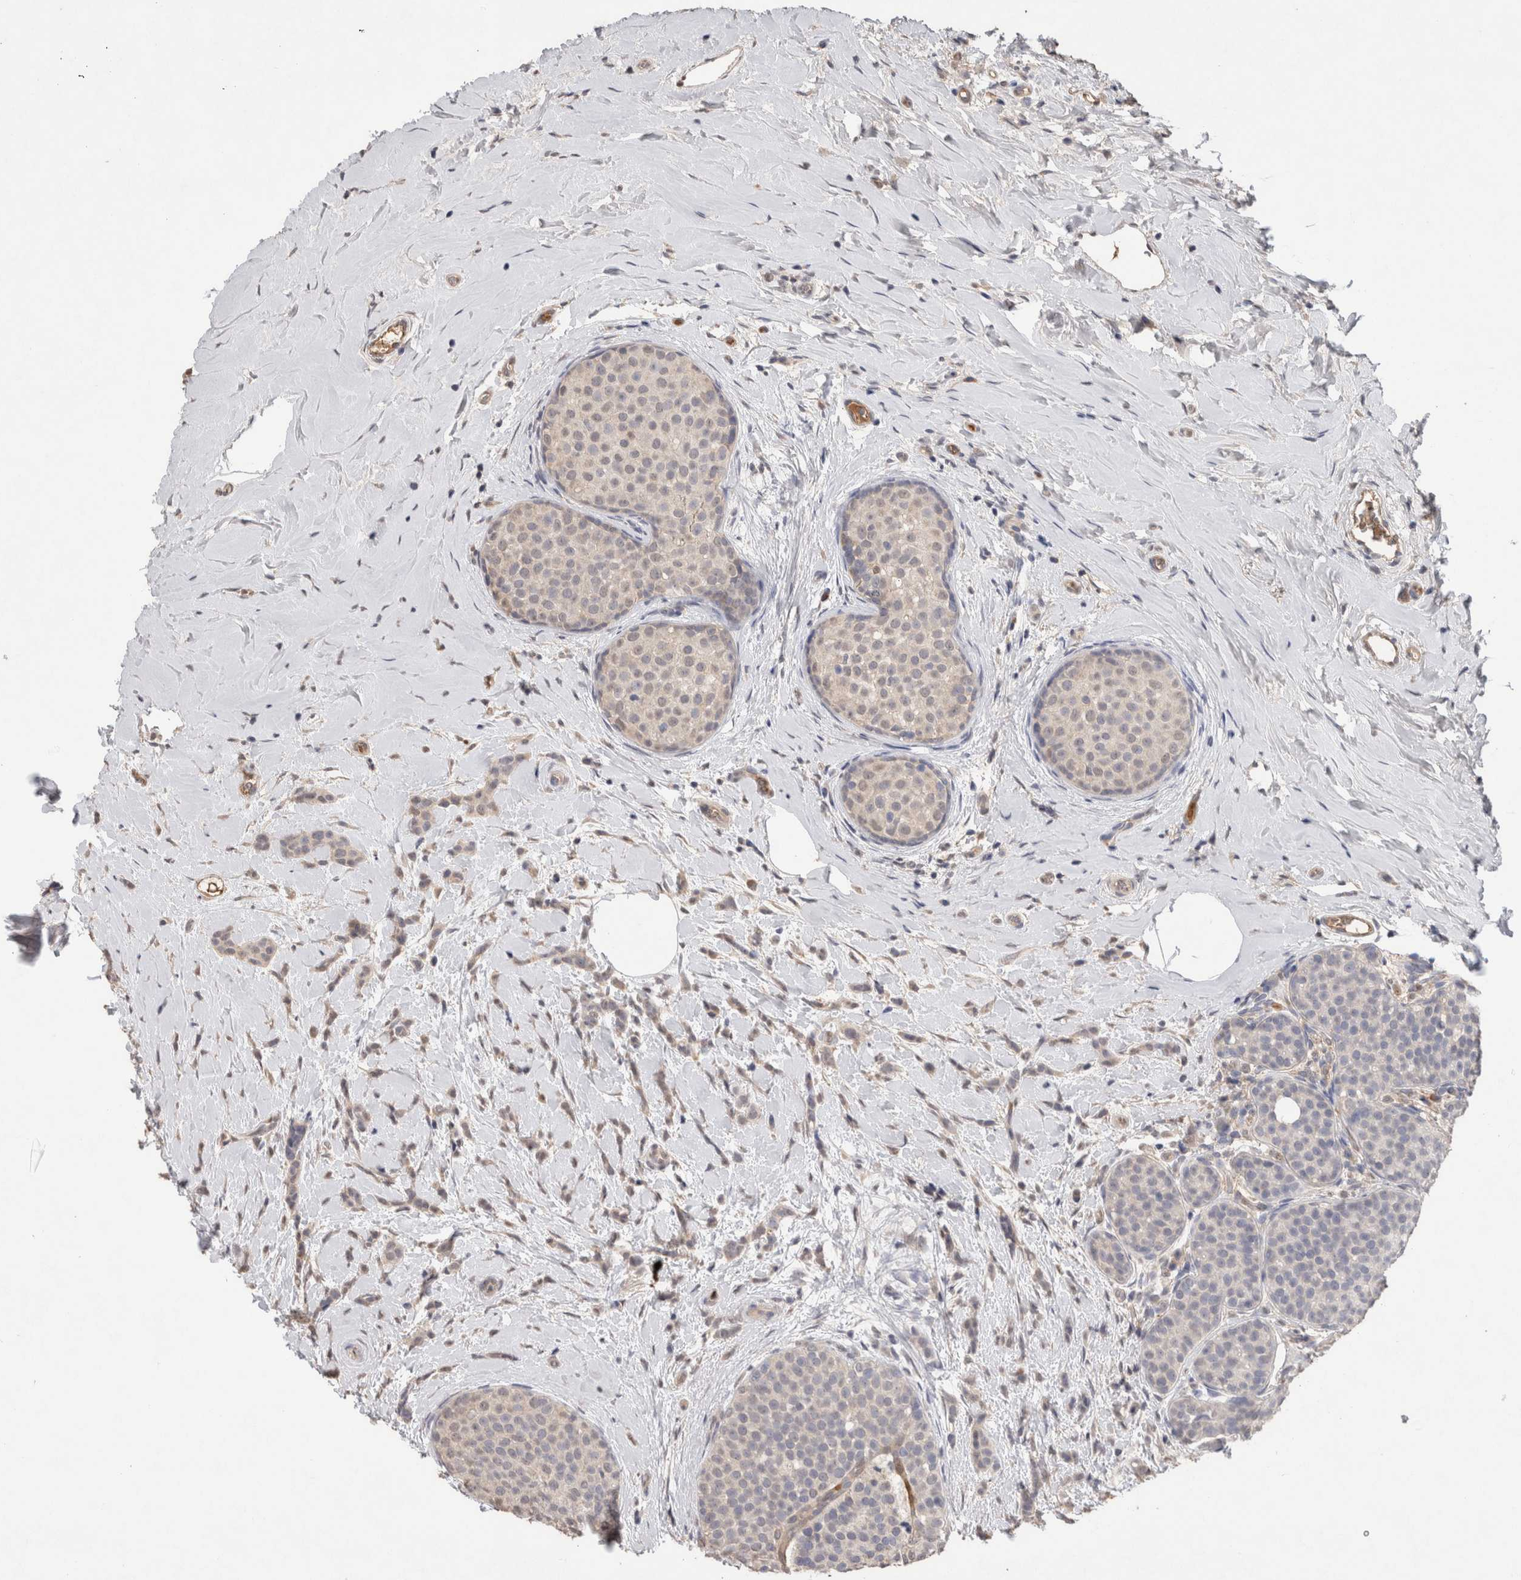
{"staining": {"intensity": "weak", "quantity": "25%-75%", "location": "cytoplasmic/membranous"}, "tissue": "breast cancer", "cell_type": "Tumor cells", "image_type": "cancer", "snomed": [{"axis": "morphology", "description": "Lobular carcinoma, in situ"}, {"axis": "morphology", "description": "Lobular carcinoma"}, {"axis": "topography", "description": "Breast"}], "caption": "Lobular carcinoma (breast) stained with DAB immunohistochemistry (IHC) shows low levels of weak cytoplasmic/membranous expression in about 25%-75% of tumor cells. (DAB IHC, brown staining for protein, blue staining for nuclei).", "gene": "FABP7", "patient": {"sex": "female", "age": 41}}